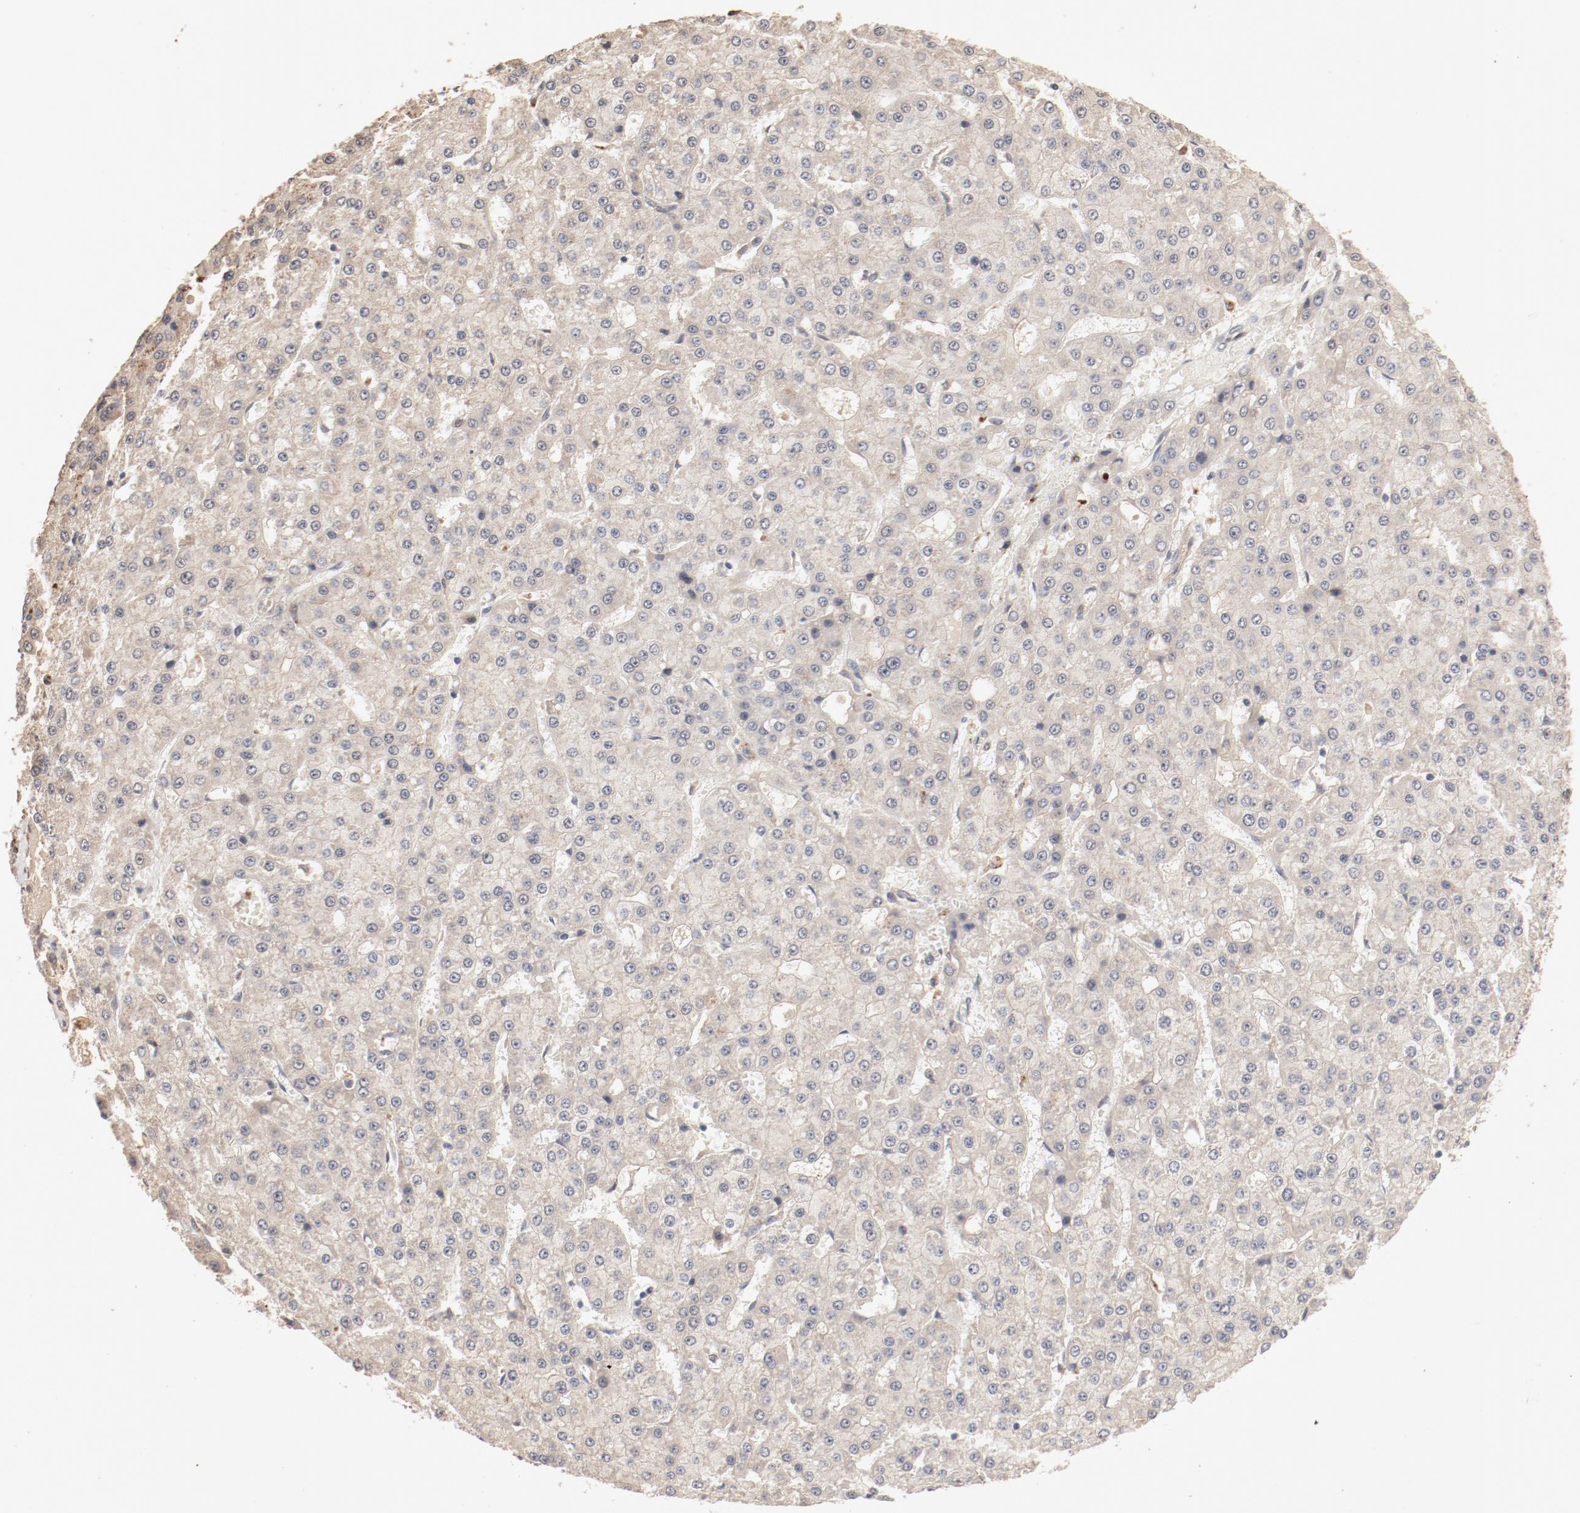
{"staining": {"intensity": "weak", "quantity": ">75%", "location": "cytoplasmic/membranous"}, "tissue": "liver cancer", "cell_type": "Tumor cells", "image_type": "cancer", "snomed": [{"axis": "morphology", "description": "Carcinoma, Hepatocellular, NOS"}, {"axis": "topography", "description": "Liver"}], "caption": "Immunohistochemistry (IHC) histopathology image of human liver hepatocellular carcinoma stained for a protein (brown), which exhibits low levels of weak cytoplasmic/membranous staining in about >75% of tumor cells.", "gene": "IL3RA", "patient": {"sex": "male", "age": 47}}